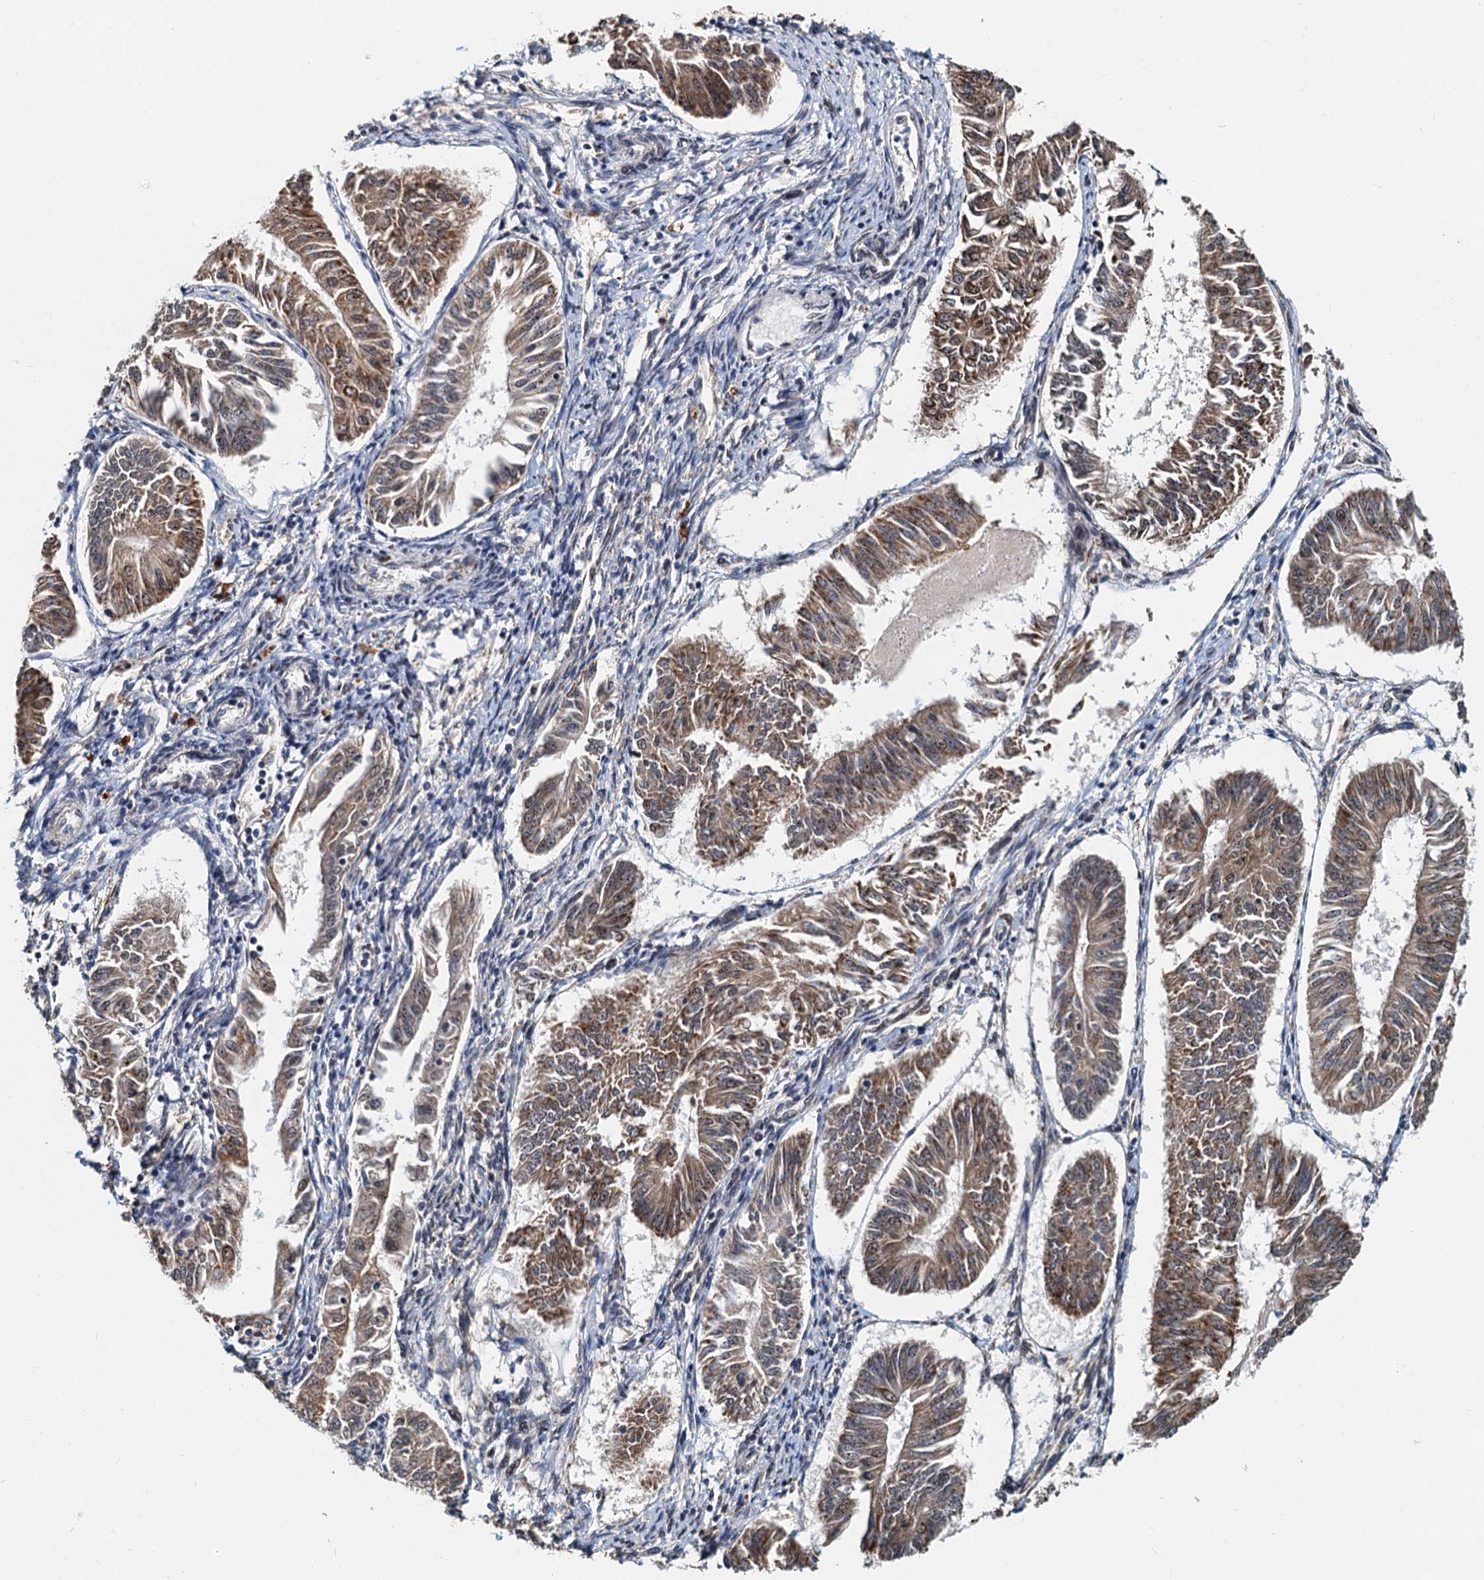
{"staining": {"intensity": "moderate", "quantity": ">75%", "location": "cytoplasmic/membranous"}, "tissue": "endometrial cancer", "cell_type": "Tumor cells", "image_type": "cancer", "snomed": [{"axis": "morphology", "description": "Adenocarcinoma, NOS"}, {"axis": "topography", "description": "Endometrium"}], "caption": "Moderate cytoplasmic/membranous staining is present in about >75% of tumor cells in endometrial adenocarcinoma.", "gene": "DNAJC21", "patient": {"sex": "female", "age": 58}}